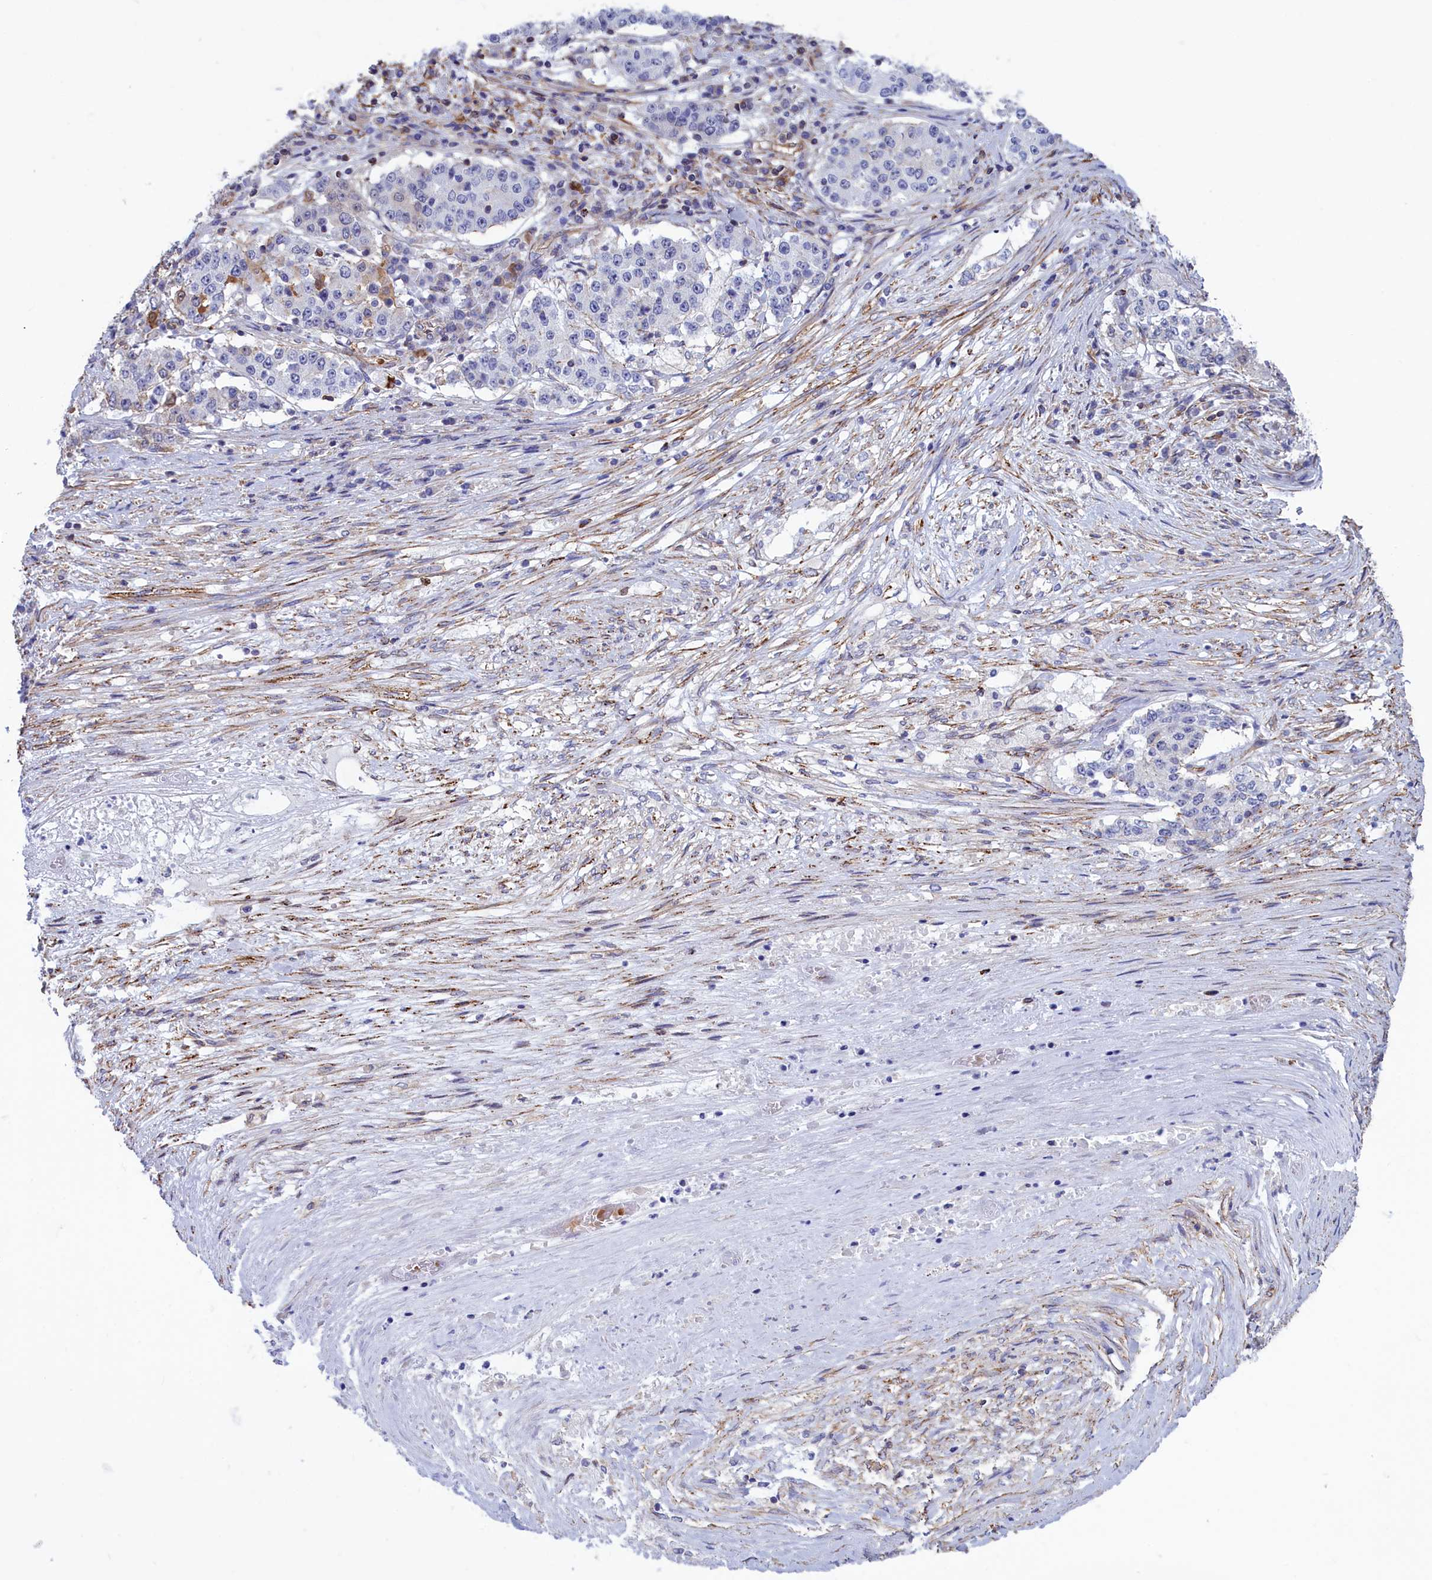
{"staining": {"intensity": "negative", "quantity": "none", "location": "none"}, "tissue": "stomach cancer", "cell_type": "Tumor cells", "image_type": "cancer", "snomed": [{"axis": "morphology", "description": "Adenocarcinoma, NOS"}, {"axis": "topography", "description": "Stomach"}], "caption": "Tumor cells show no significant staining in adenocarcinoma (stomach).", "gene": "ABCC12", "patient": {"sex": "male", "age": 59}}